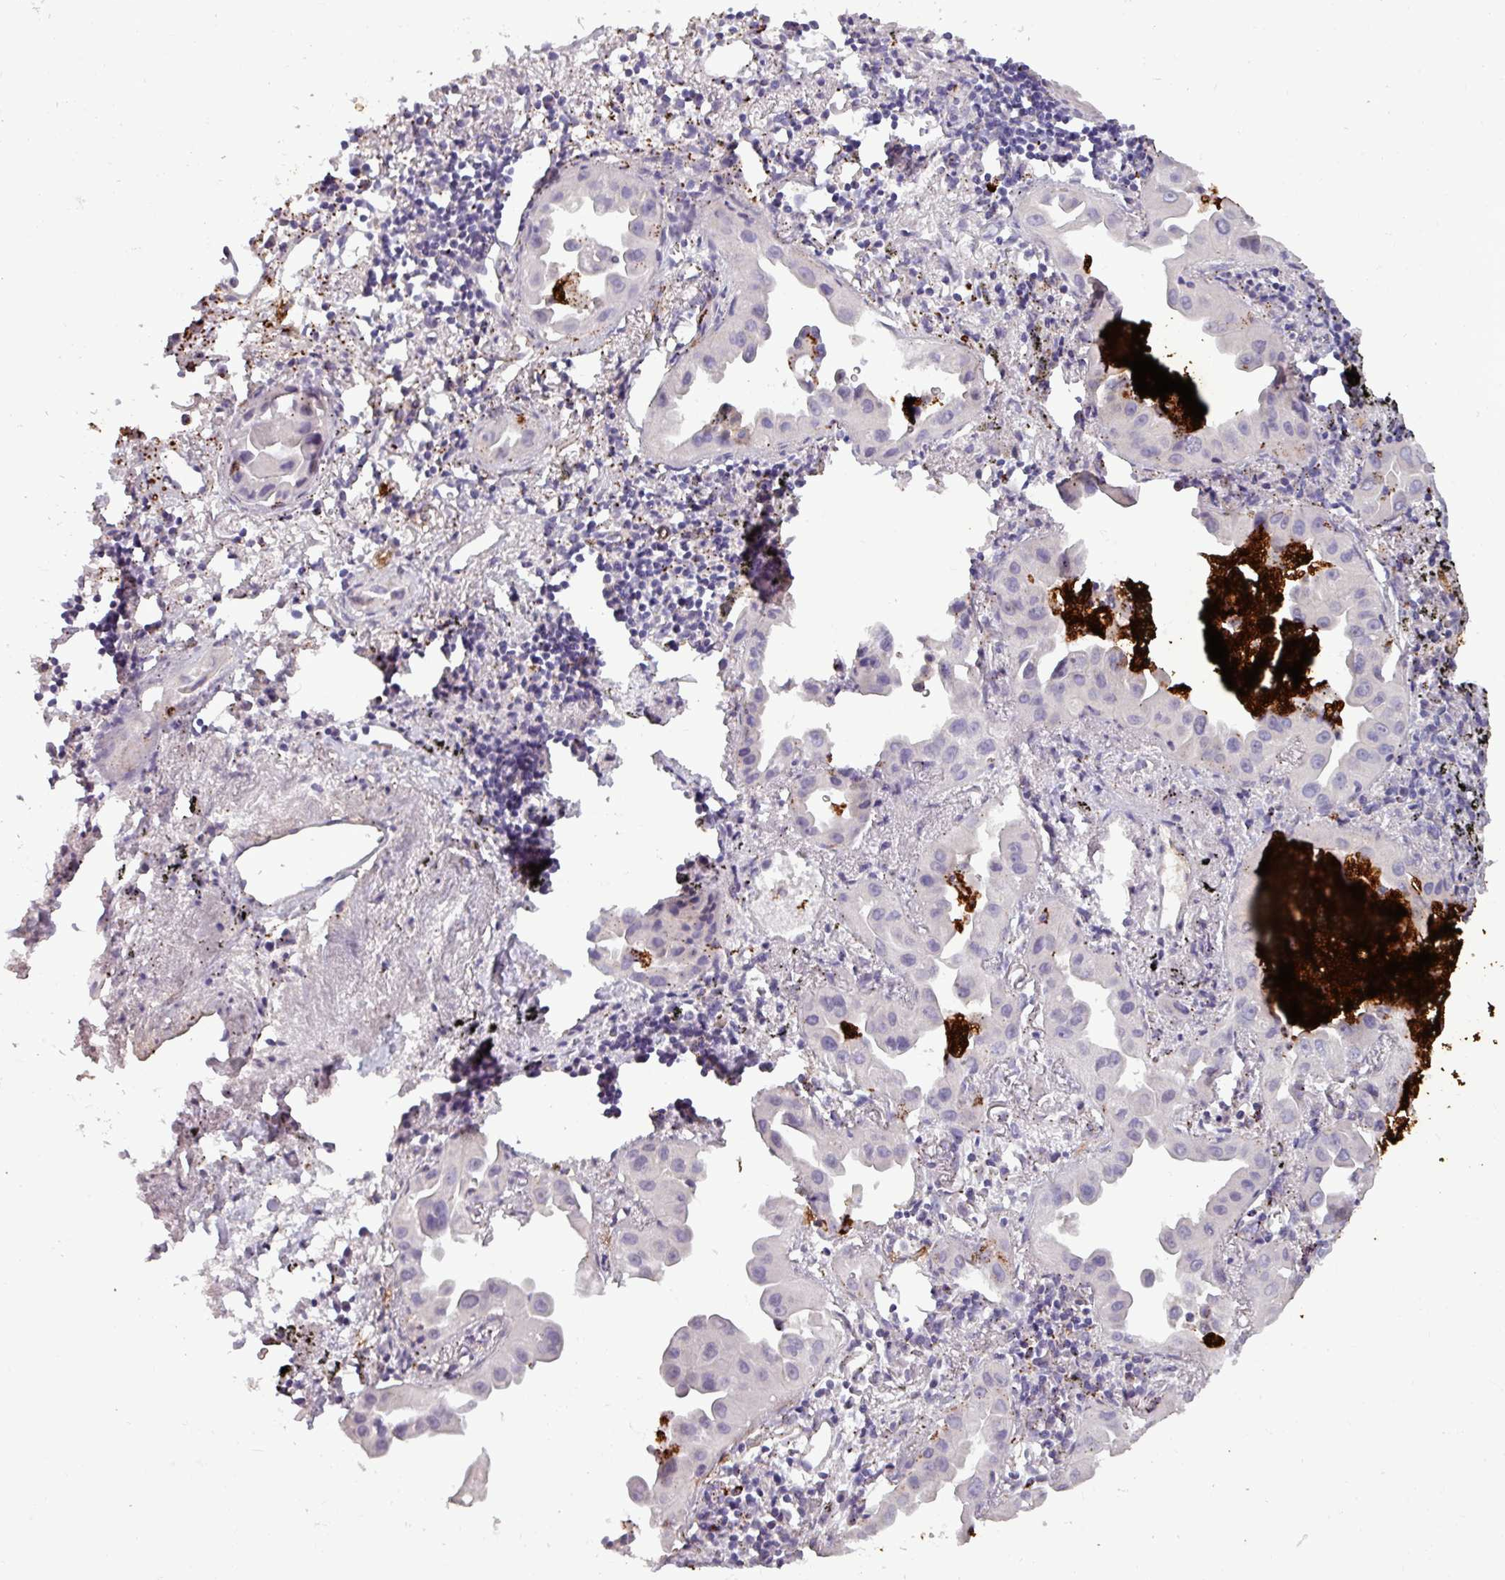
{"staining": {"intensity": "negative", "quantity": "none", "location": "none"}, "tissue": "lung cancer", "cell_type": "Tumor cells", "image_type": "cancer", "snomed": [{"axis": "morphology", "description": "Adenocarcinoma, NOS"}, {"axis": "topography", "description": "Lung"}], "caption": "An IHC image of lung cancer is shown. There is no staining in tumor cells of lung cancer.", "gene": "PLIN2", "patient": {"sex": "male", "age": 68}}